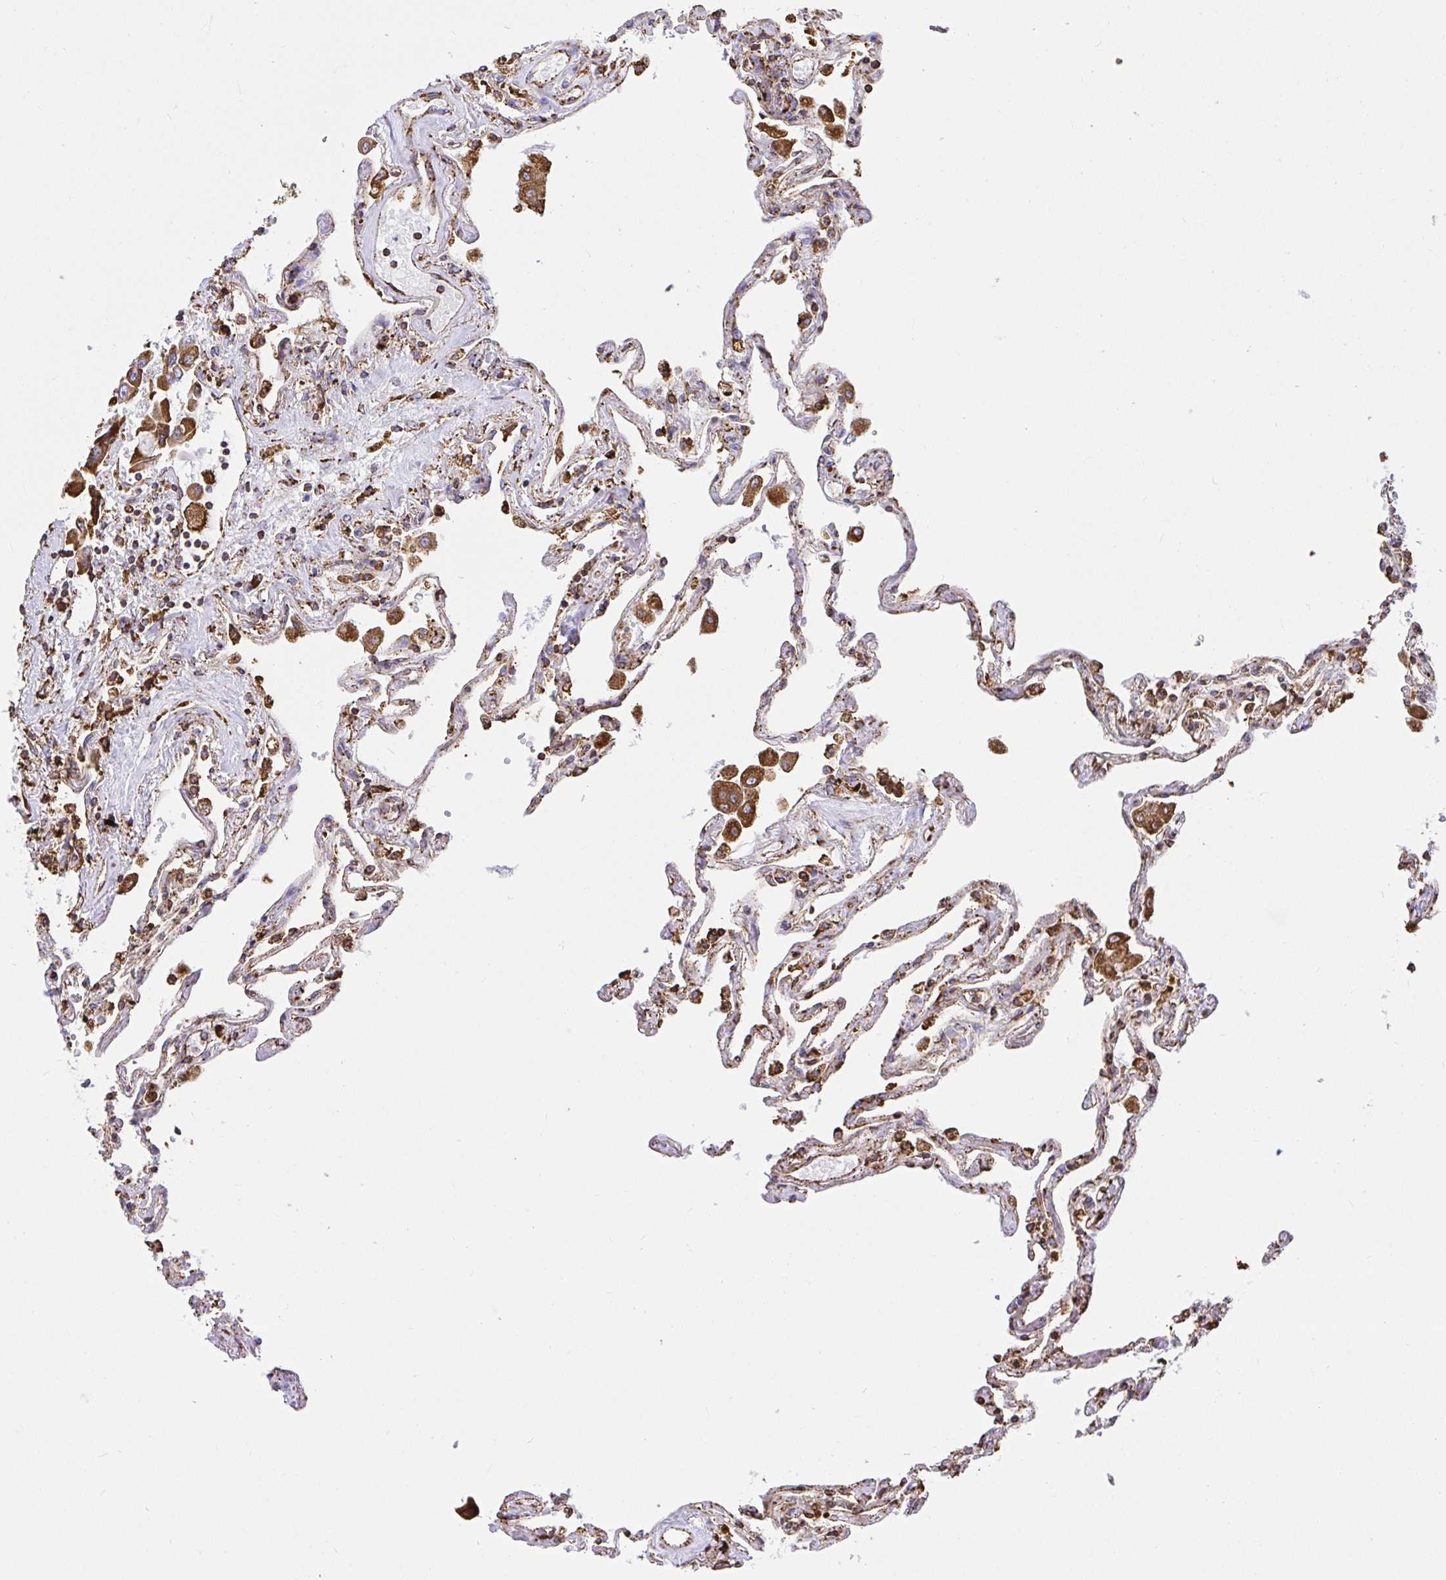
{"staining": {"intensity": "strong", "quantity": "25%-75%", "location": "cytoplasmic/membranous"}, "tissue": "lung", "cell_type": "Alveolar cells", "image_type": "normal", "snomed": [{"axis": "morphology", "description": "Normal tissue, NOS"}, {"axis": "morphology", "description": "Adenocarcinoma, NOS"}, {"axis": "topography", "description": "Cartilage tissue"}, {"axis": "topography", "description": "Lung"}], "caption": "A micrograph of human lung stained for a protein displays strong cytoplasmic/membranous brown staining in alveolar cells.", "gene": "CLGN", "patient": {"sex": "female", "age": 67}}